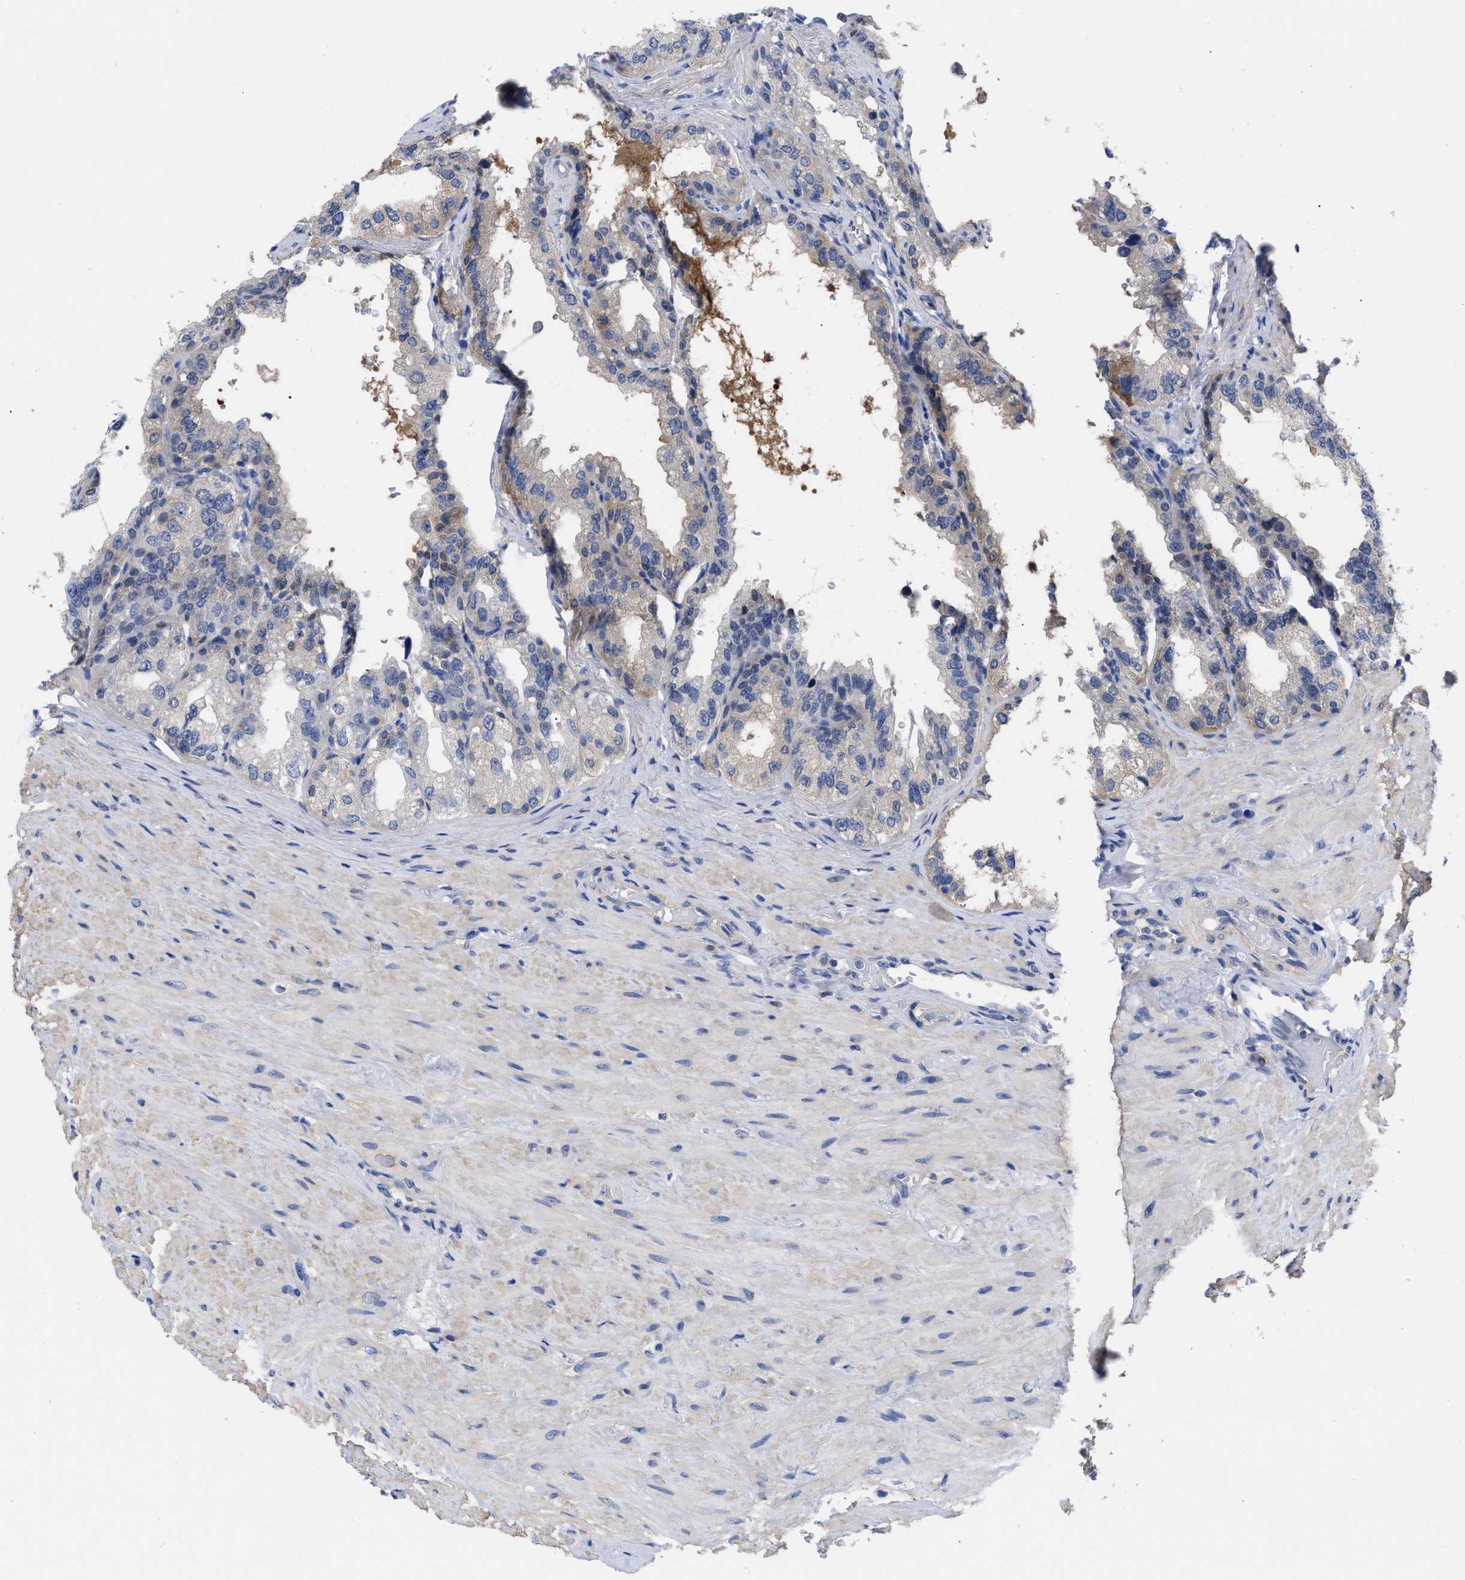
{"staining": {"intensity": "weak", "quantity": "<25%", "location": "cytoplasmic/membranous"}, "tissue": "seminal vesicle", "cell_type": "Glandular cells", "image_type": "normal", "snomed": [{"axis": "morphology", "description": "Normal tissue, NOS"}, {"axis": "topography", "description": "Seminal veicle"}], "caption": "The micrograph reveals no significant positivity in glandular cells of seminal vesicle. Brightfield microscopy of IHC stained with DAB (brown) and hematoxylin (blue), captured at high magnification.", "gene": "RBKS", "patient": {"sex": "male", "age": 68}}